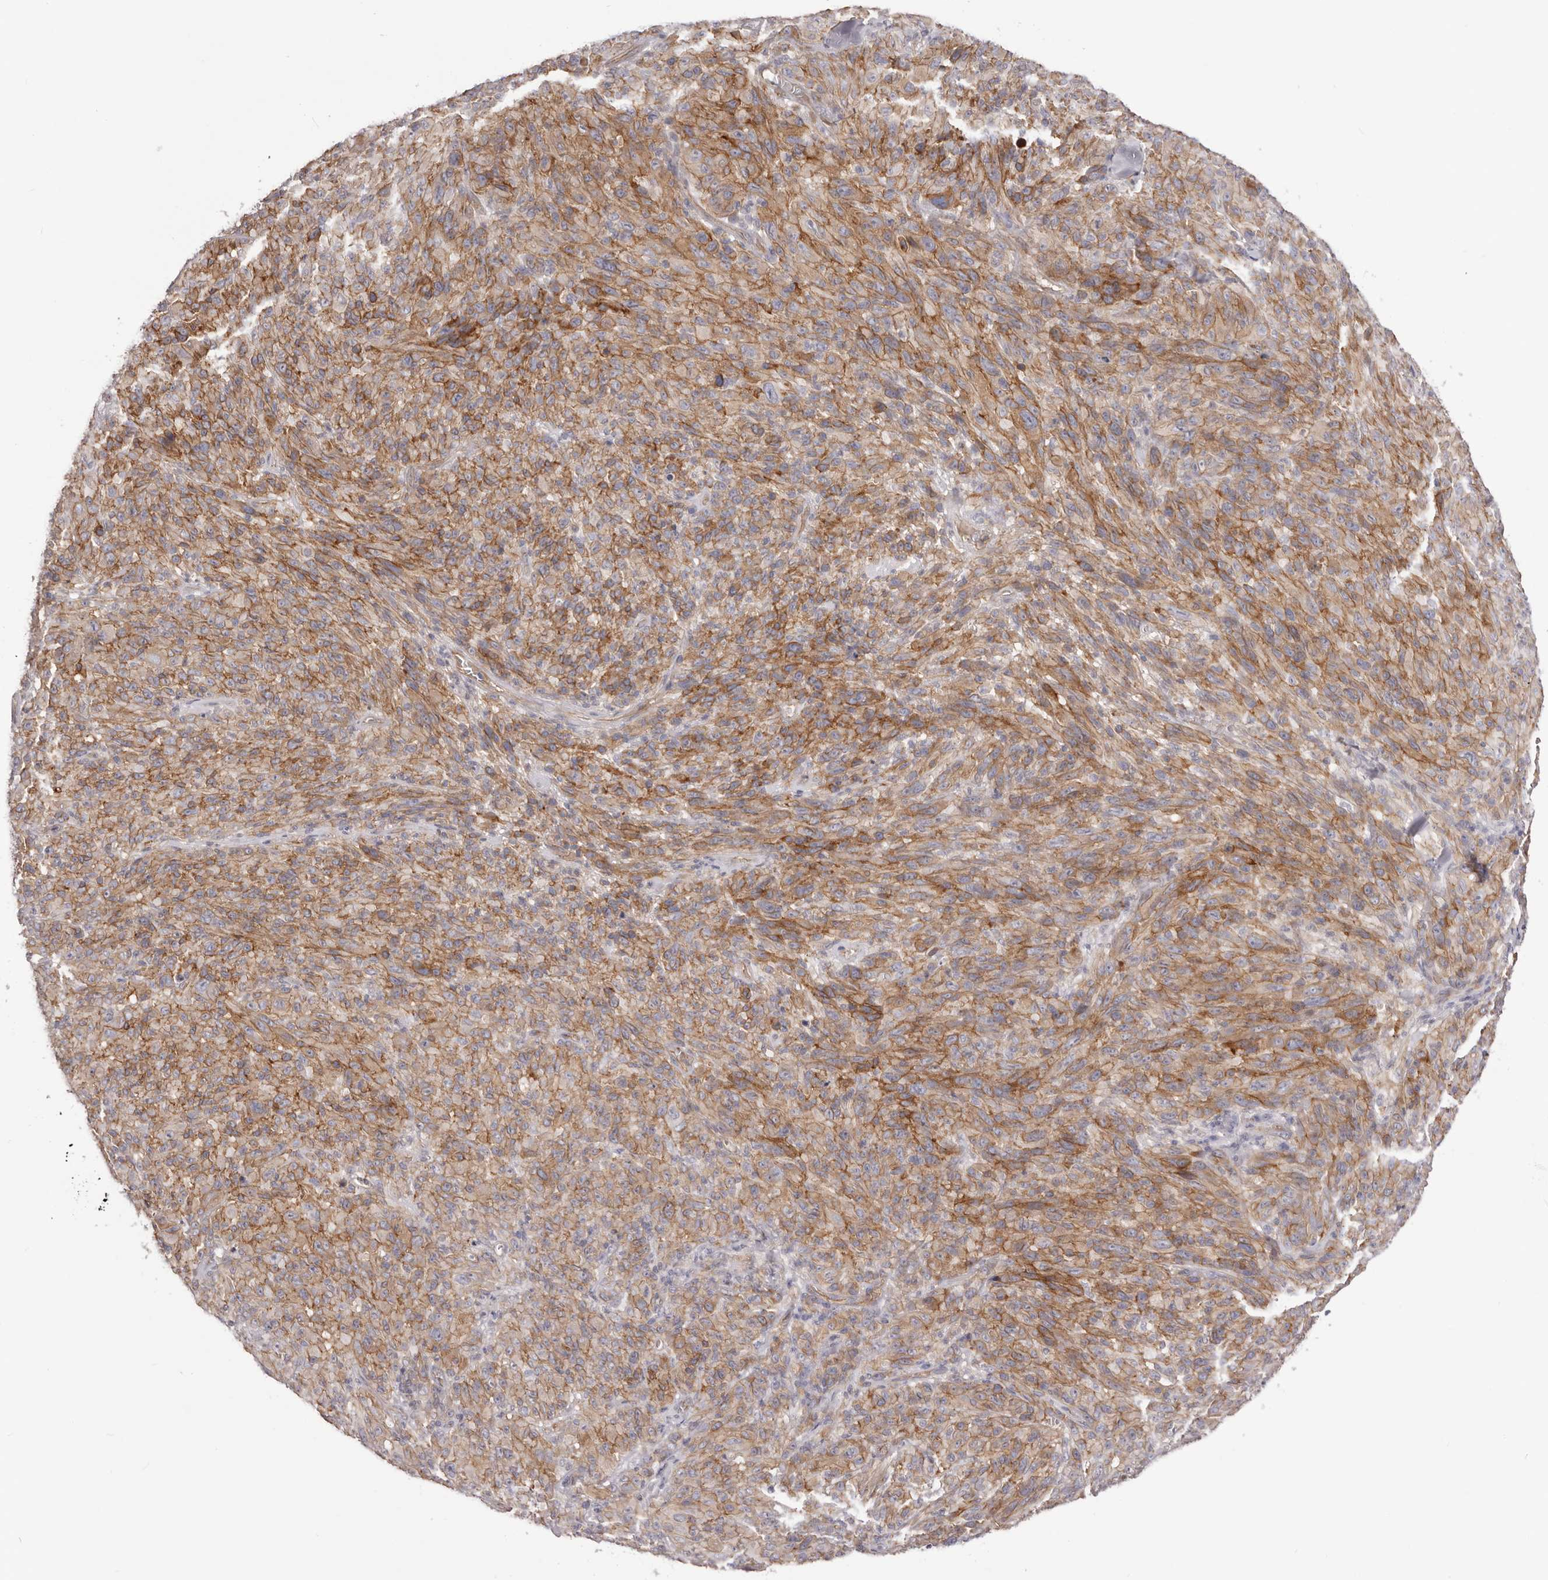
{"staining": {"intensity": "moderate", "quantity": ">75%", "location": "cytoplasmic/membranous"}, "tissue": "melanoma", "cell_type": "Tumor cells", "image_type": "cancer", "snomed": [{"axis": "morphology", "description": "Malignant melanoma, NOS"}, {"axis": "topography", "description": "Skin of head"}], "caption": "Immunohistochemical staining of human malignant melanoma displays medium levels of moderate cytoplasmic/membranous positivity in about >75% of tumor cells. (DAB IHC, brown staining for protein, blue staining for nuclei).", "gene": "DMRT2", "patient": {"sex": "male", "age": 96}}